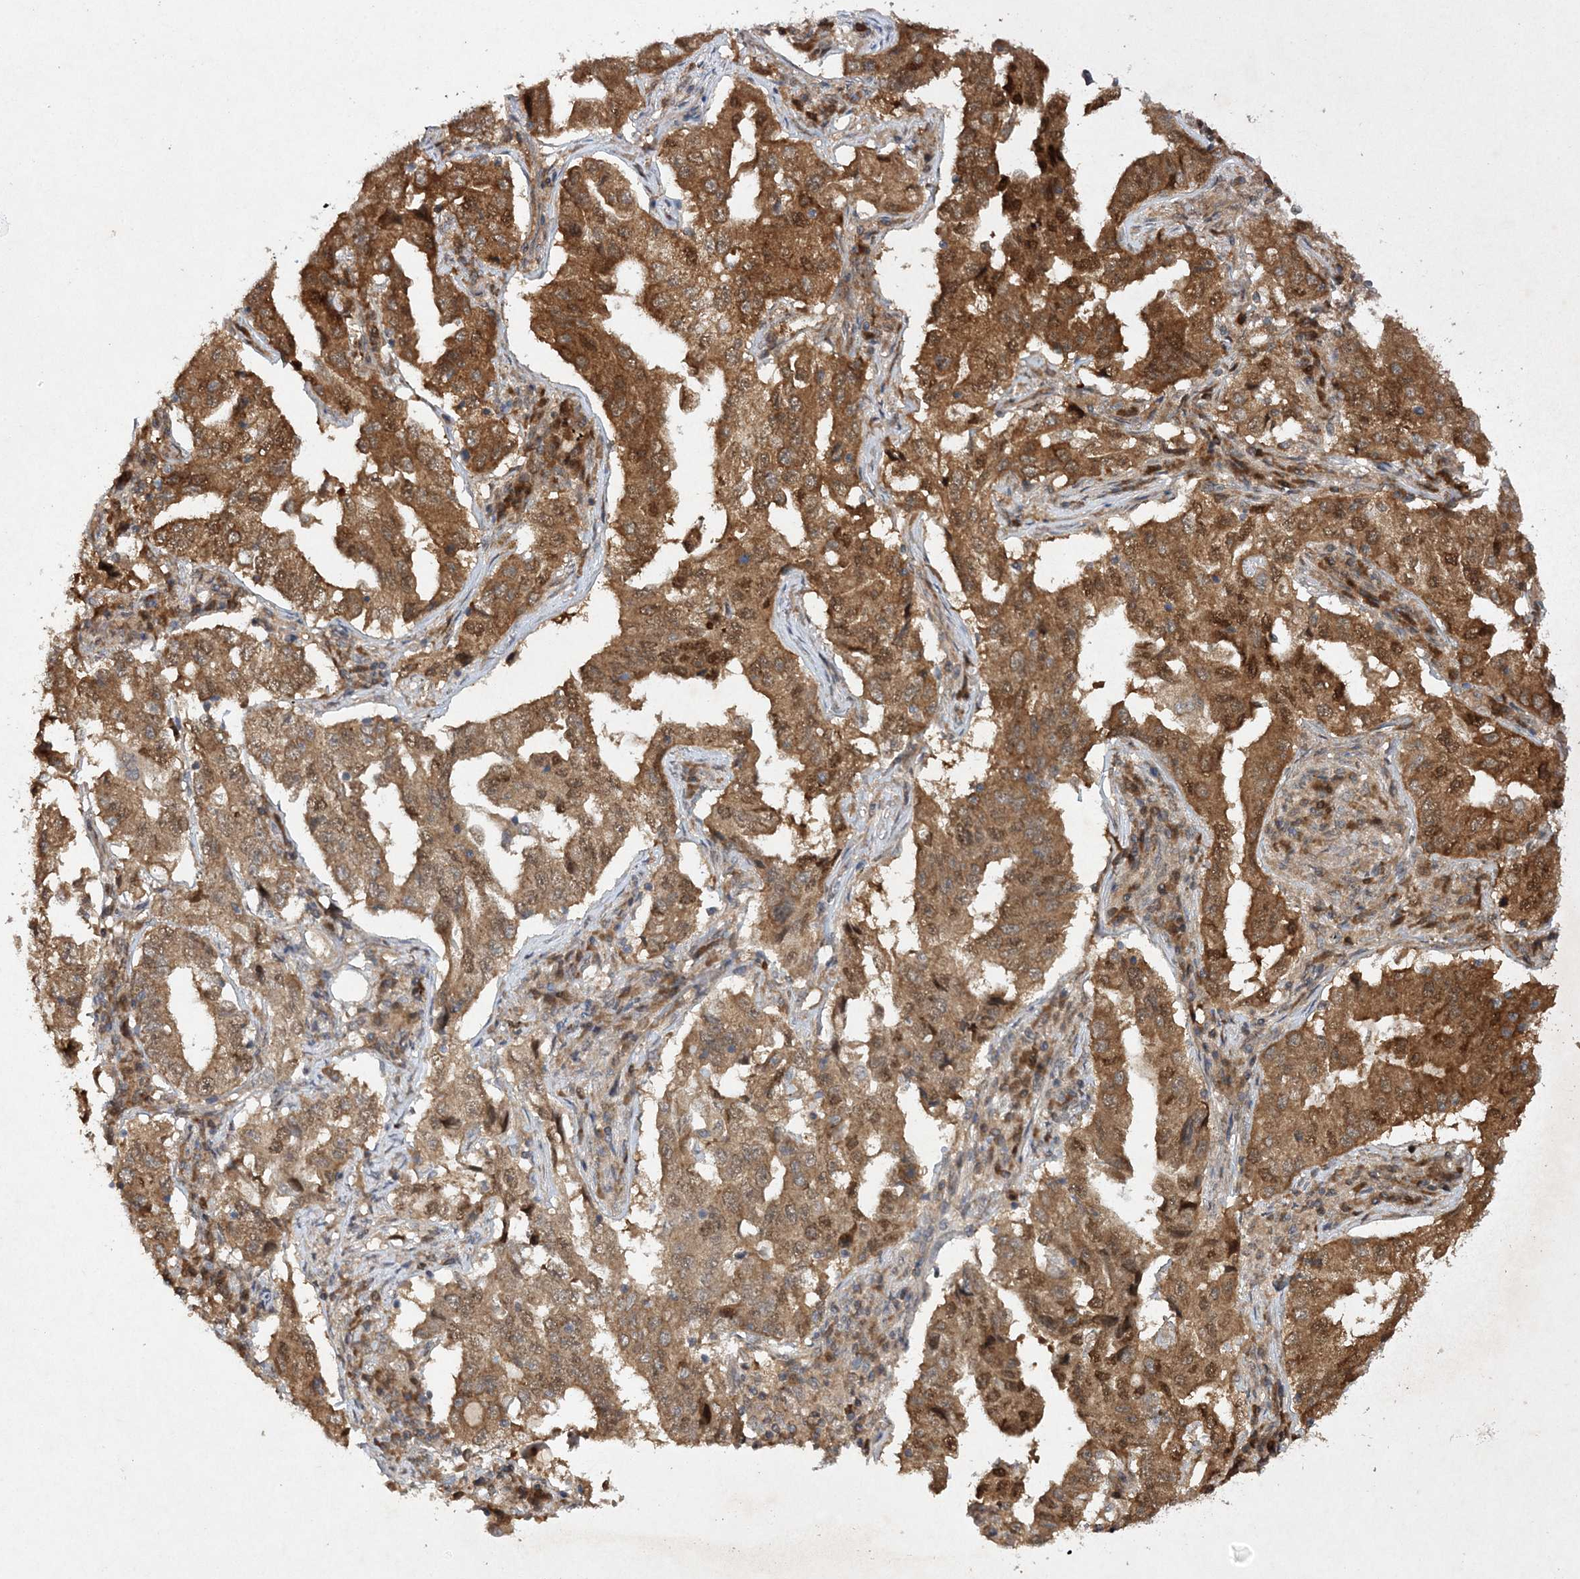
{"staining": {"intensity": "moderate", "quantity": ">75%", "location": "cytoplasmic/membranous,nuclear"}, "tissue": "lung cancer", "cell_type": "Tumor cells", "image_type": "cancer", "snomed": [{"axis": "morphology", "description": "Adenocarcinoma, NOS"}, {"axis": "topography", "description": "Lung"}], "caption": "Protein expression analysis of human adenocarcinoma (lung) reveals moderate cytoplasmic/membranous and nuclear expression in approximately >75% of tumor cells. Nuclei are stained in blue.", "gene": "NIF3L1", "patient": {"sex": "female", "age": 51}}